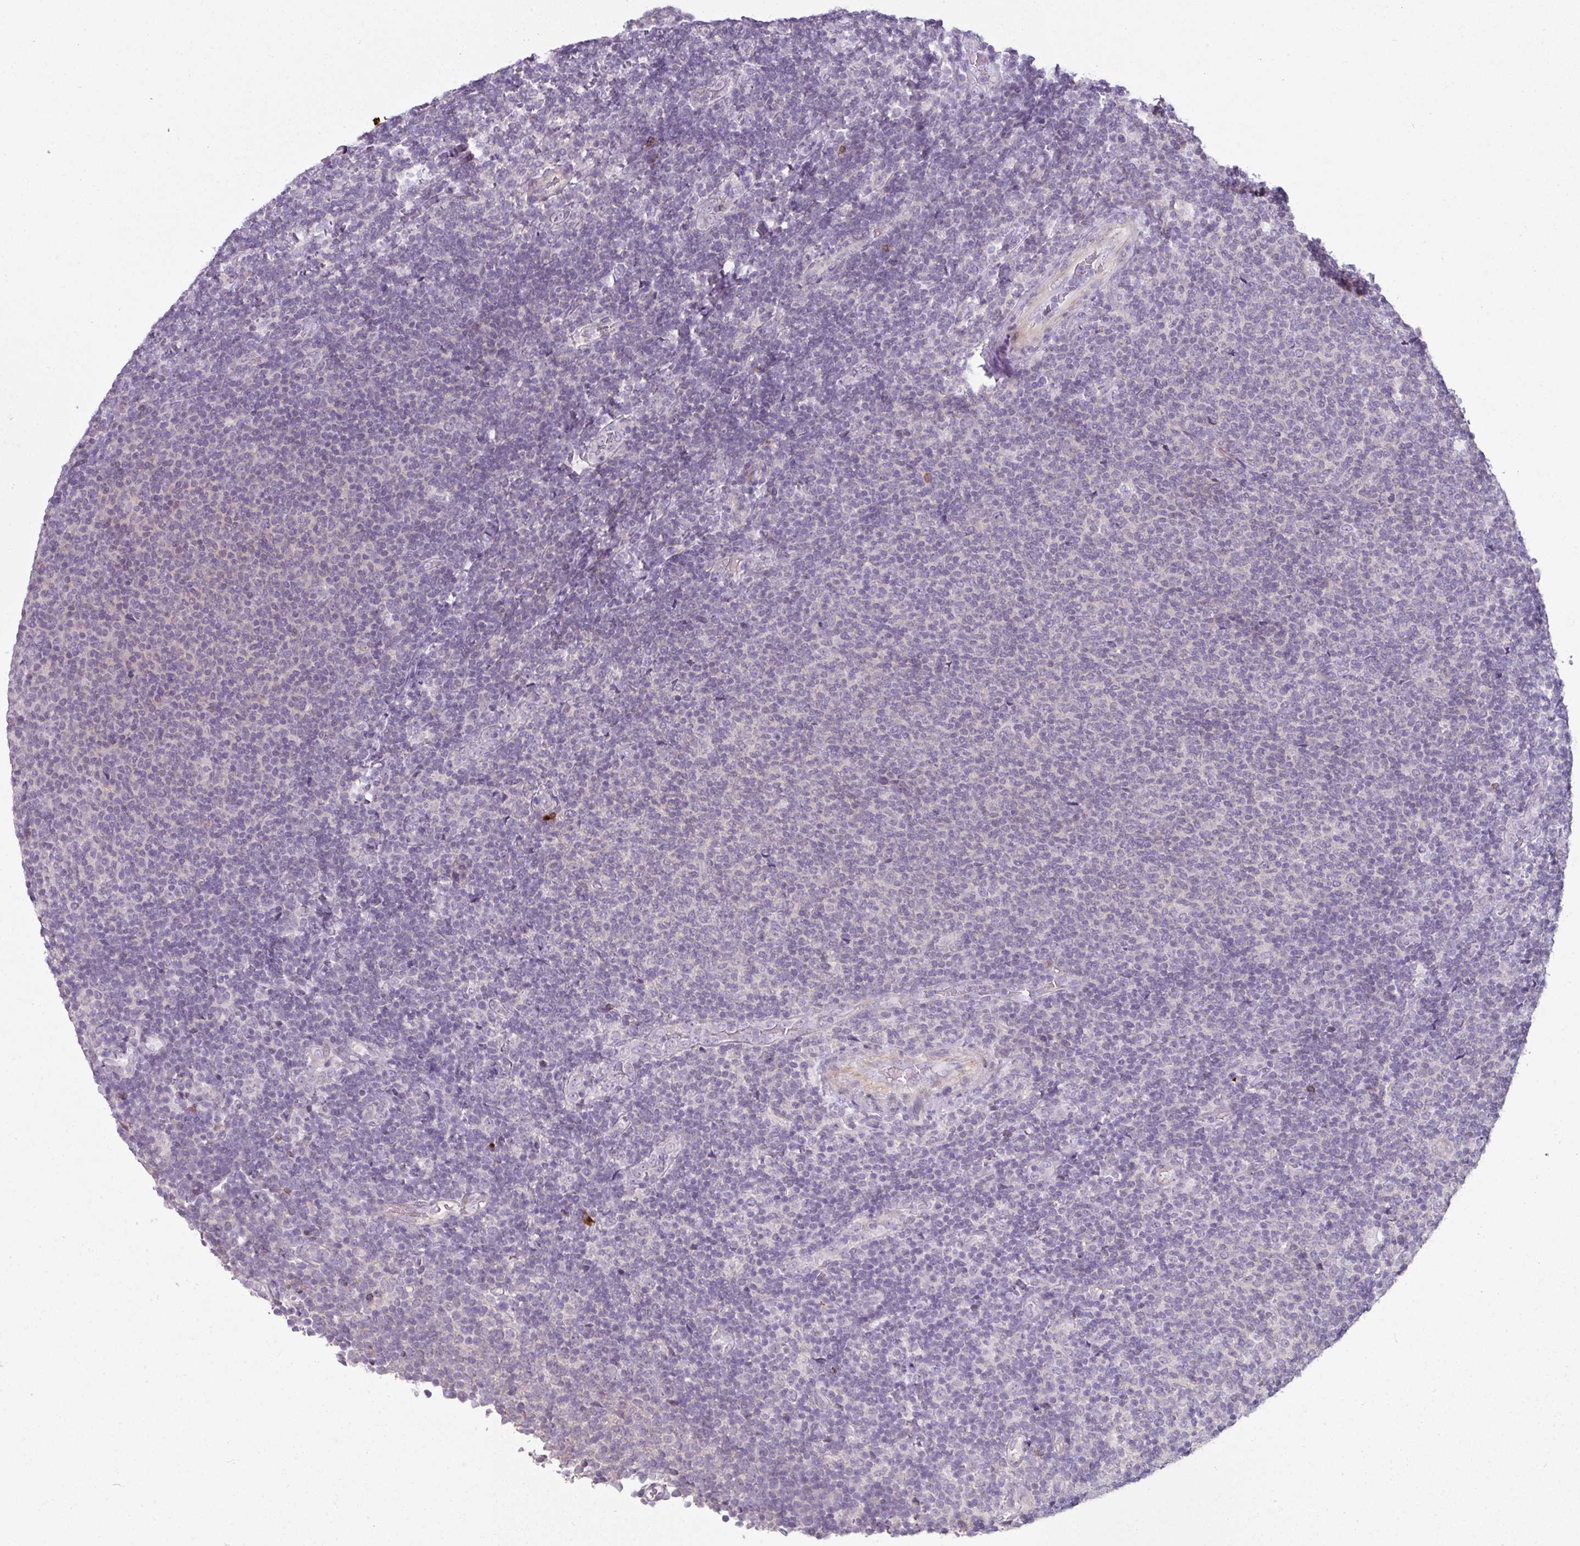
{"staining": {"intensity": "negative", "quantity": "none", "location": "none"}, "tissue": "lymphoma", "cell_type": "Tumor cells", "image_type": "cancer", "snomed": [{"axis": "morphology", "description": "Malignant lymphoma, non-Hodgkin's type, Low grade"}, {"axis": "topography", "description": "Lymph node"}], "caption": "IHC histopathology image of lymphoma stained for a protein (brown), which reveals no staining in tumor cells.", "gene": "FHAD1", "patient": {"sex": "male", "age": 52}}